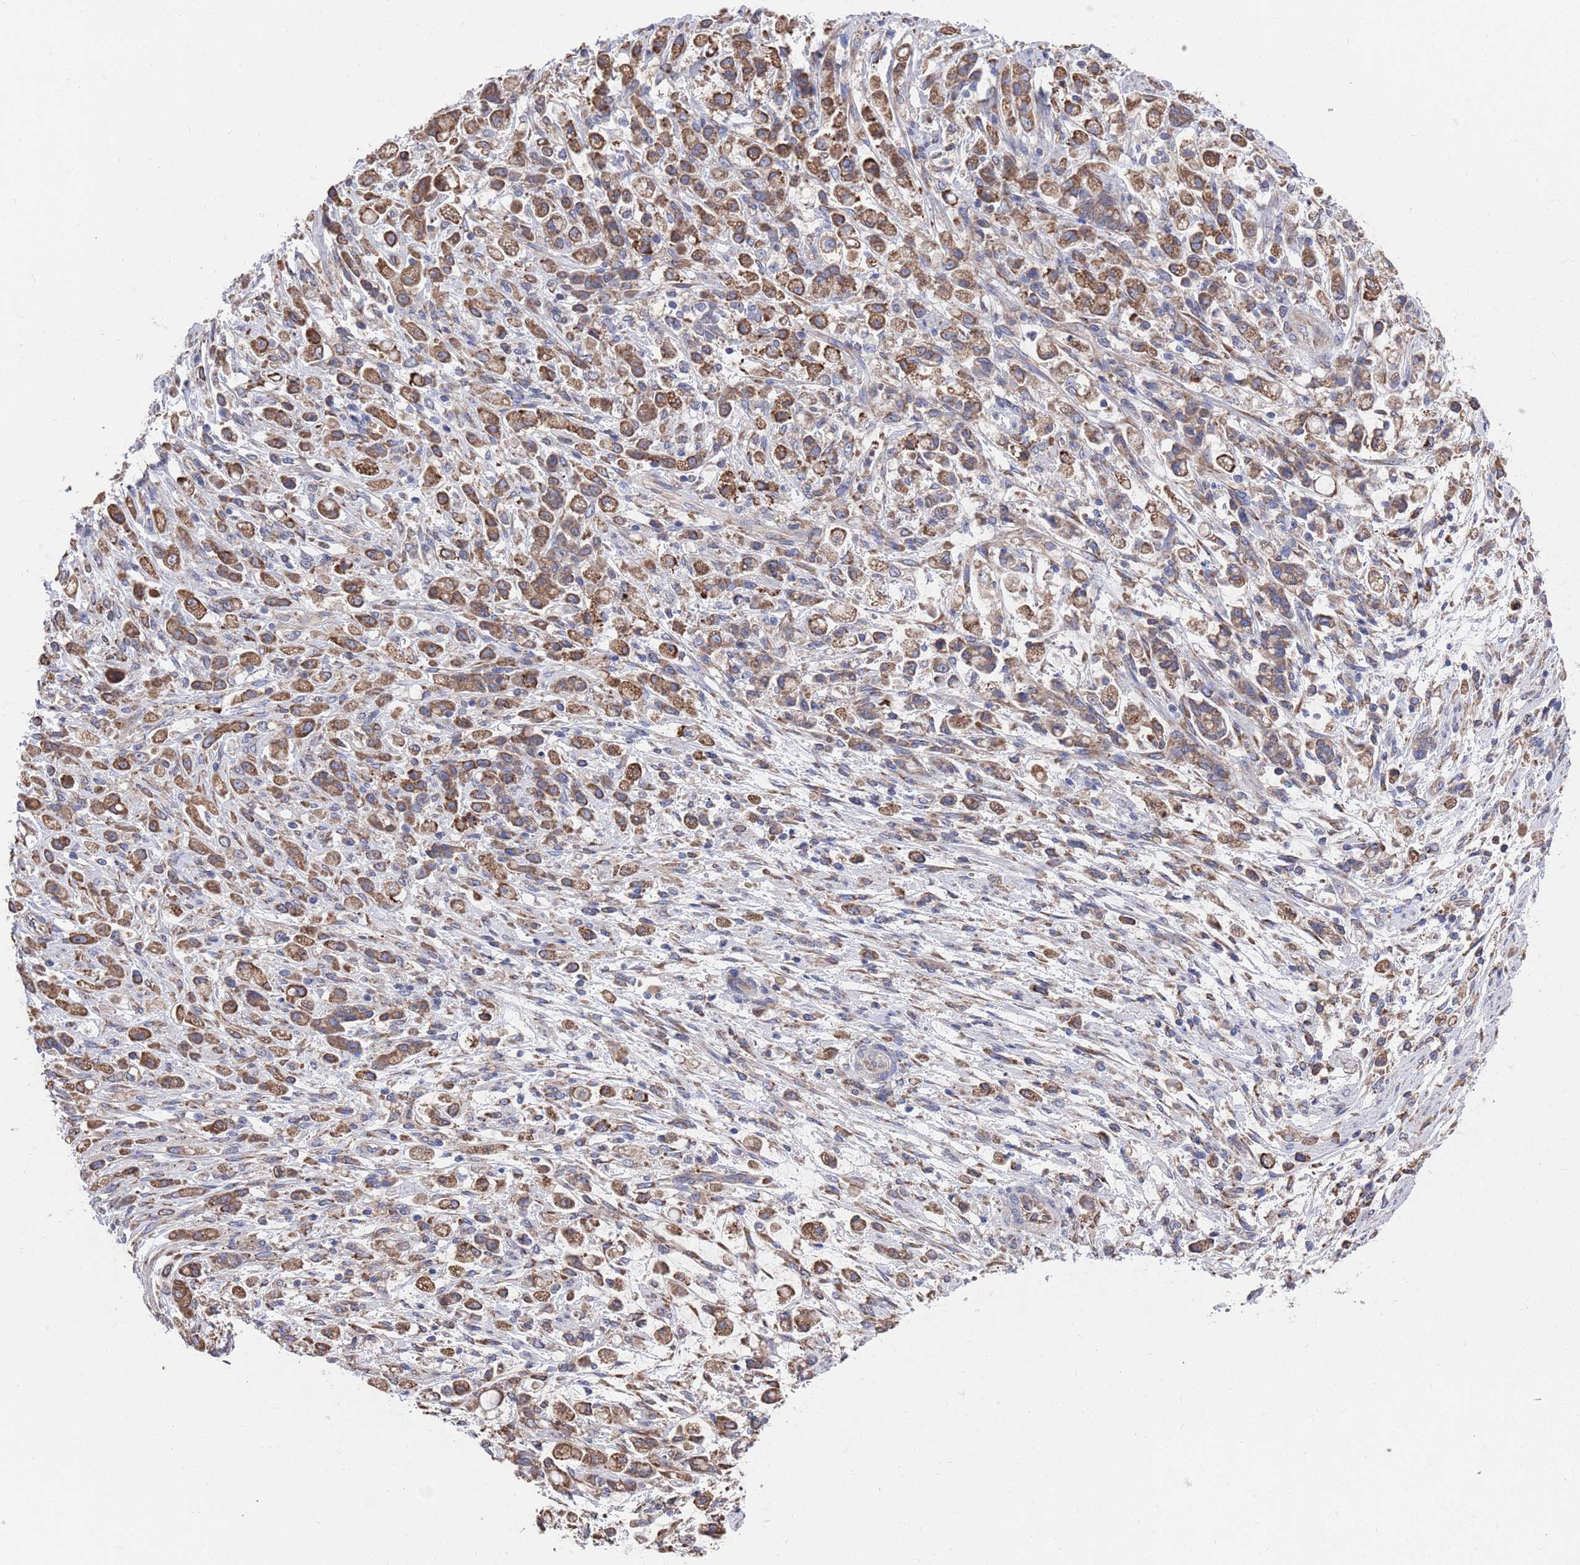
{"staining": {"intensity": "moderate", "quantity": ">75%", "location": "cytoplasmic/membranous"}, "tissue": "stomach cancer", "cell_type": "Tumor cells", "image_type": "cancer", "snomed": [{"axis": "morphology", "description": "Adenocarcinoma, NOS"}, {"axis": "topography", "description": "Stomach"}], "caption": "Stomach cancer (adenocarcinoma) tissue shows moderate cytoplasmic/membranous expression in about >75% of tumor cells Using DAB (3,3'-diaminobenzidine) (brown) and hematoxylin (blue) stains, captured at high magnification using brightfield microscopy.", "gene": "GID8", "patient": {"sex": "female", "age": 60}}